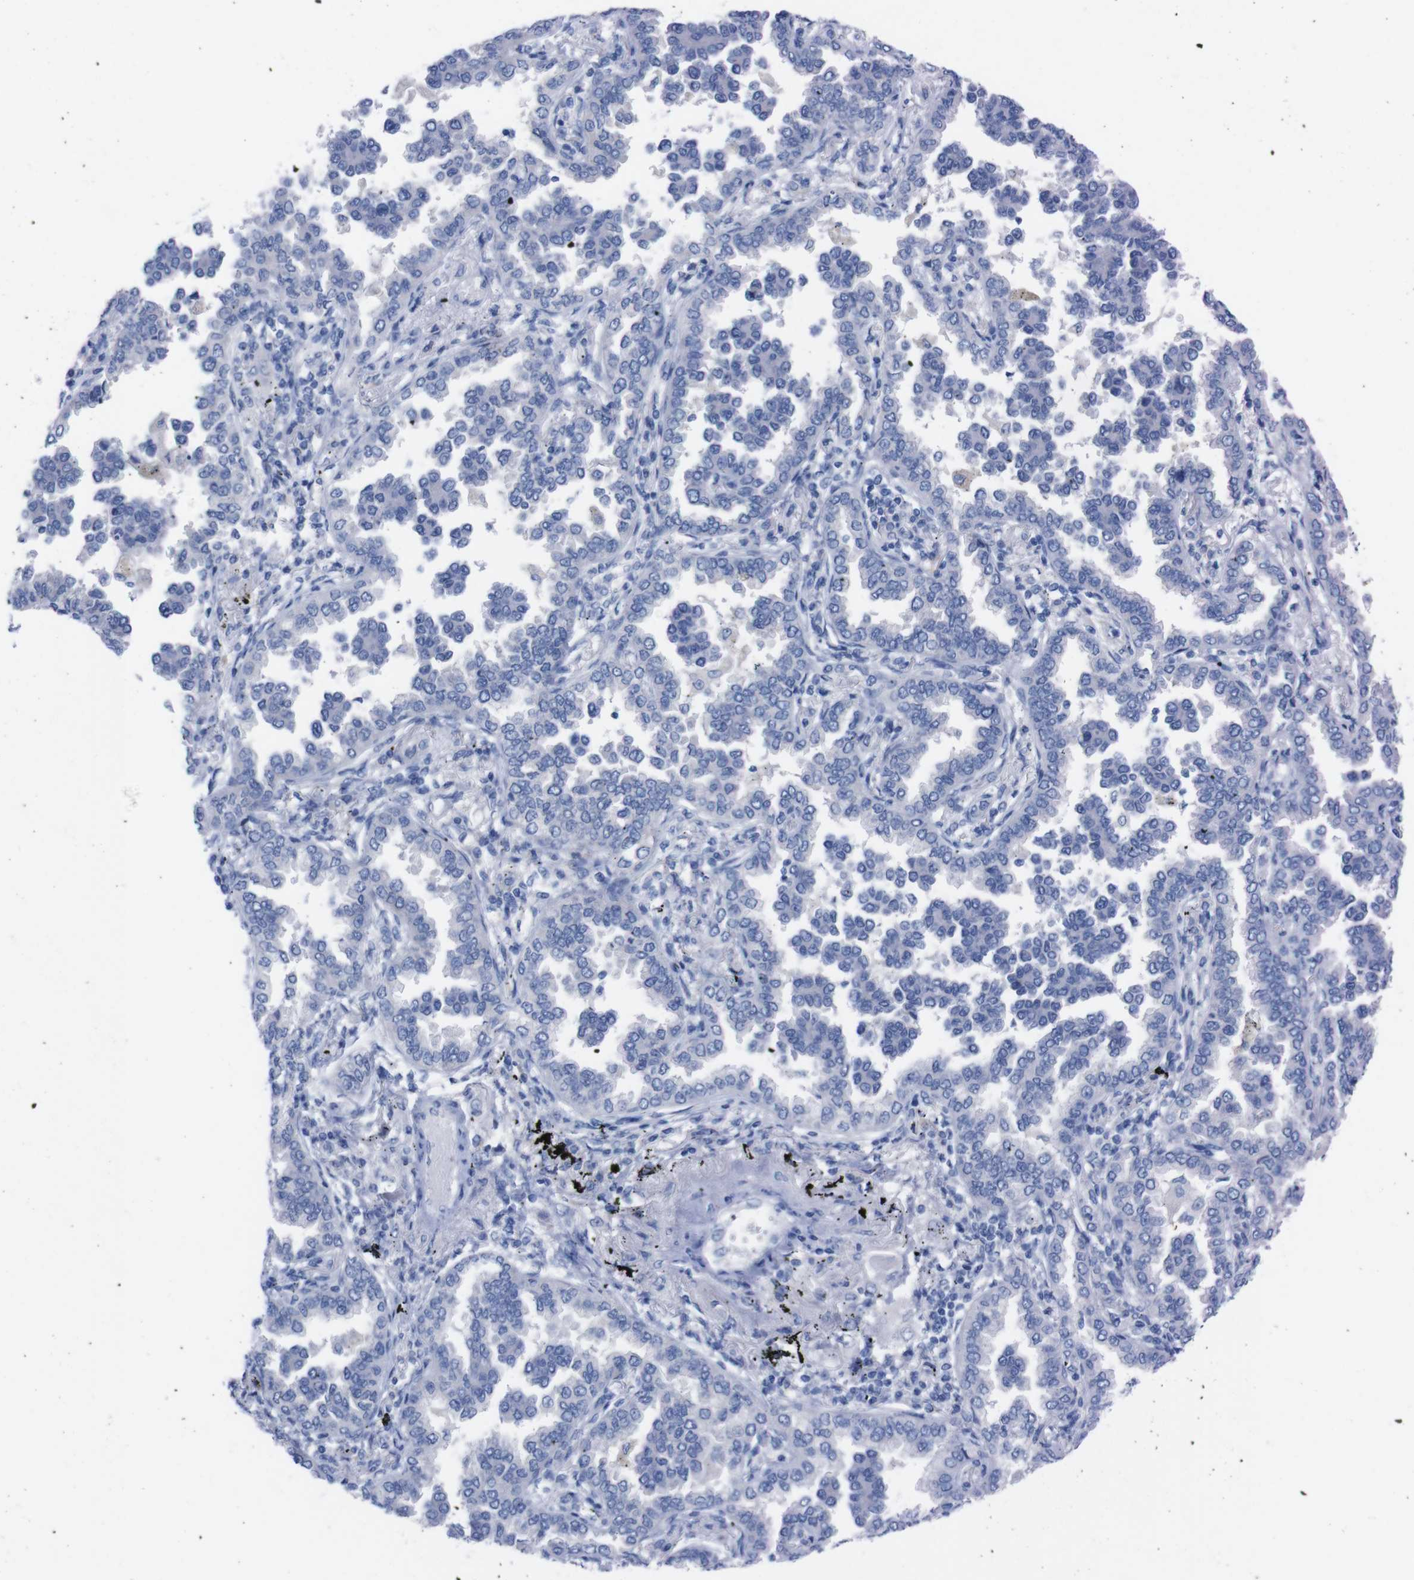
{"staining": {"intensity": "negative", "quantity": "none", "location": "none"}, "tissue": "lung cancer", "cell_type": "Tumor cells", "image_type": "cancer", "snomed": [{"axis": "morphology", "description": "Normal tissue, NOS"}, {"axis": "morphology", "description": "Adenocarcinoma, NOS"}, {"axis": "topography", "description": "Lung"}], "caption": "Lung adenocarcinoma was stained to show a protein in brown. There is no significant positivity in tumor cells.", "gene": "TMEM243", "patient": {"sex": "male", "age": 59}}